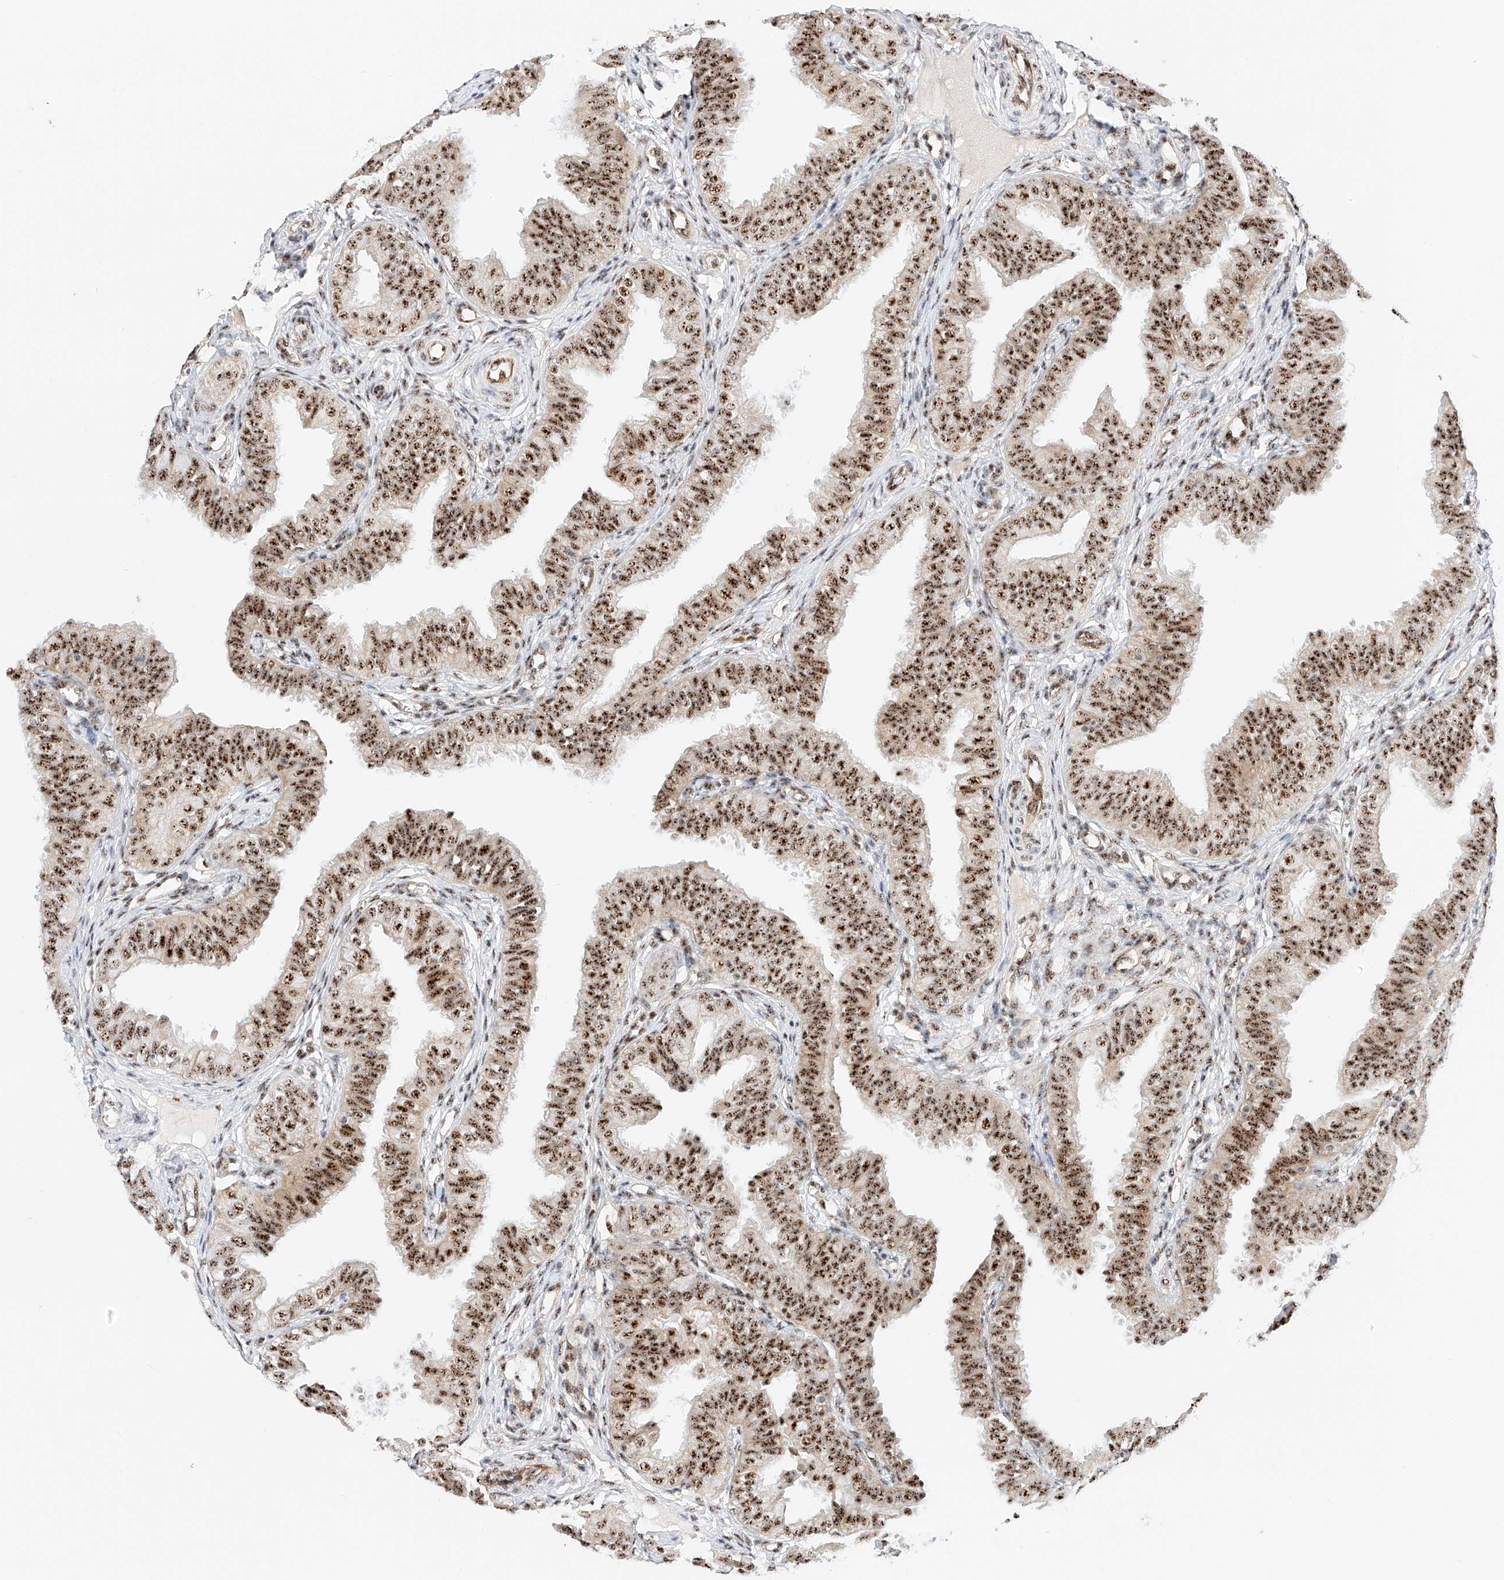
{"staining": {"intensity": "strong", "quantity": ">75%", "location": "nuclear"}, "tissue": "fallopian tube", "cell_type": "Glandular cells", "image_type": "normal", "snomed": [{"axis": "morphology", "description": "Normal tissue, NOS"}, {"axis": "topography", "description": "Fallopian tube"}], "caption": "A high amount of strong nuclear expression is identified in about >75% of glandular cells in normal fallopian tube.", "gene": "ATXN7L2", "patient": {"sex": "female", "age": 35}}